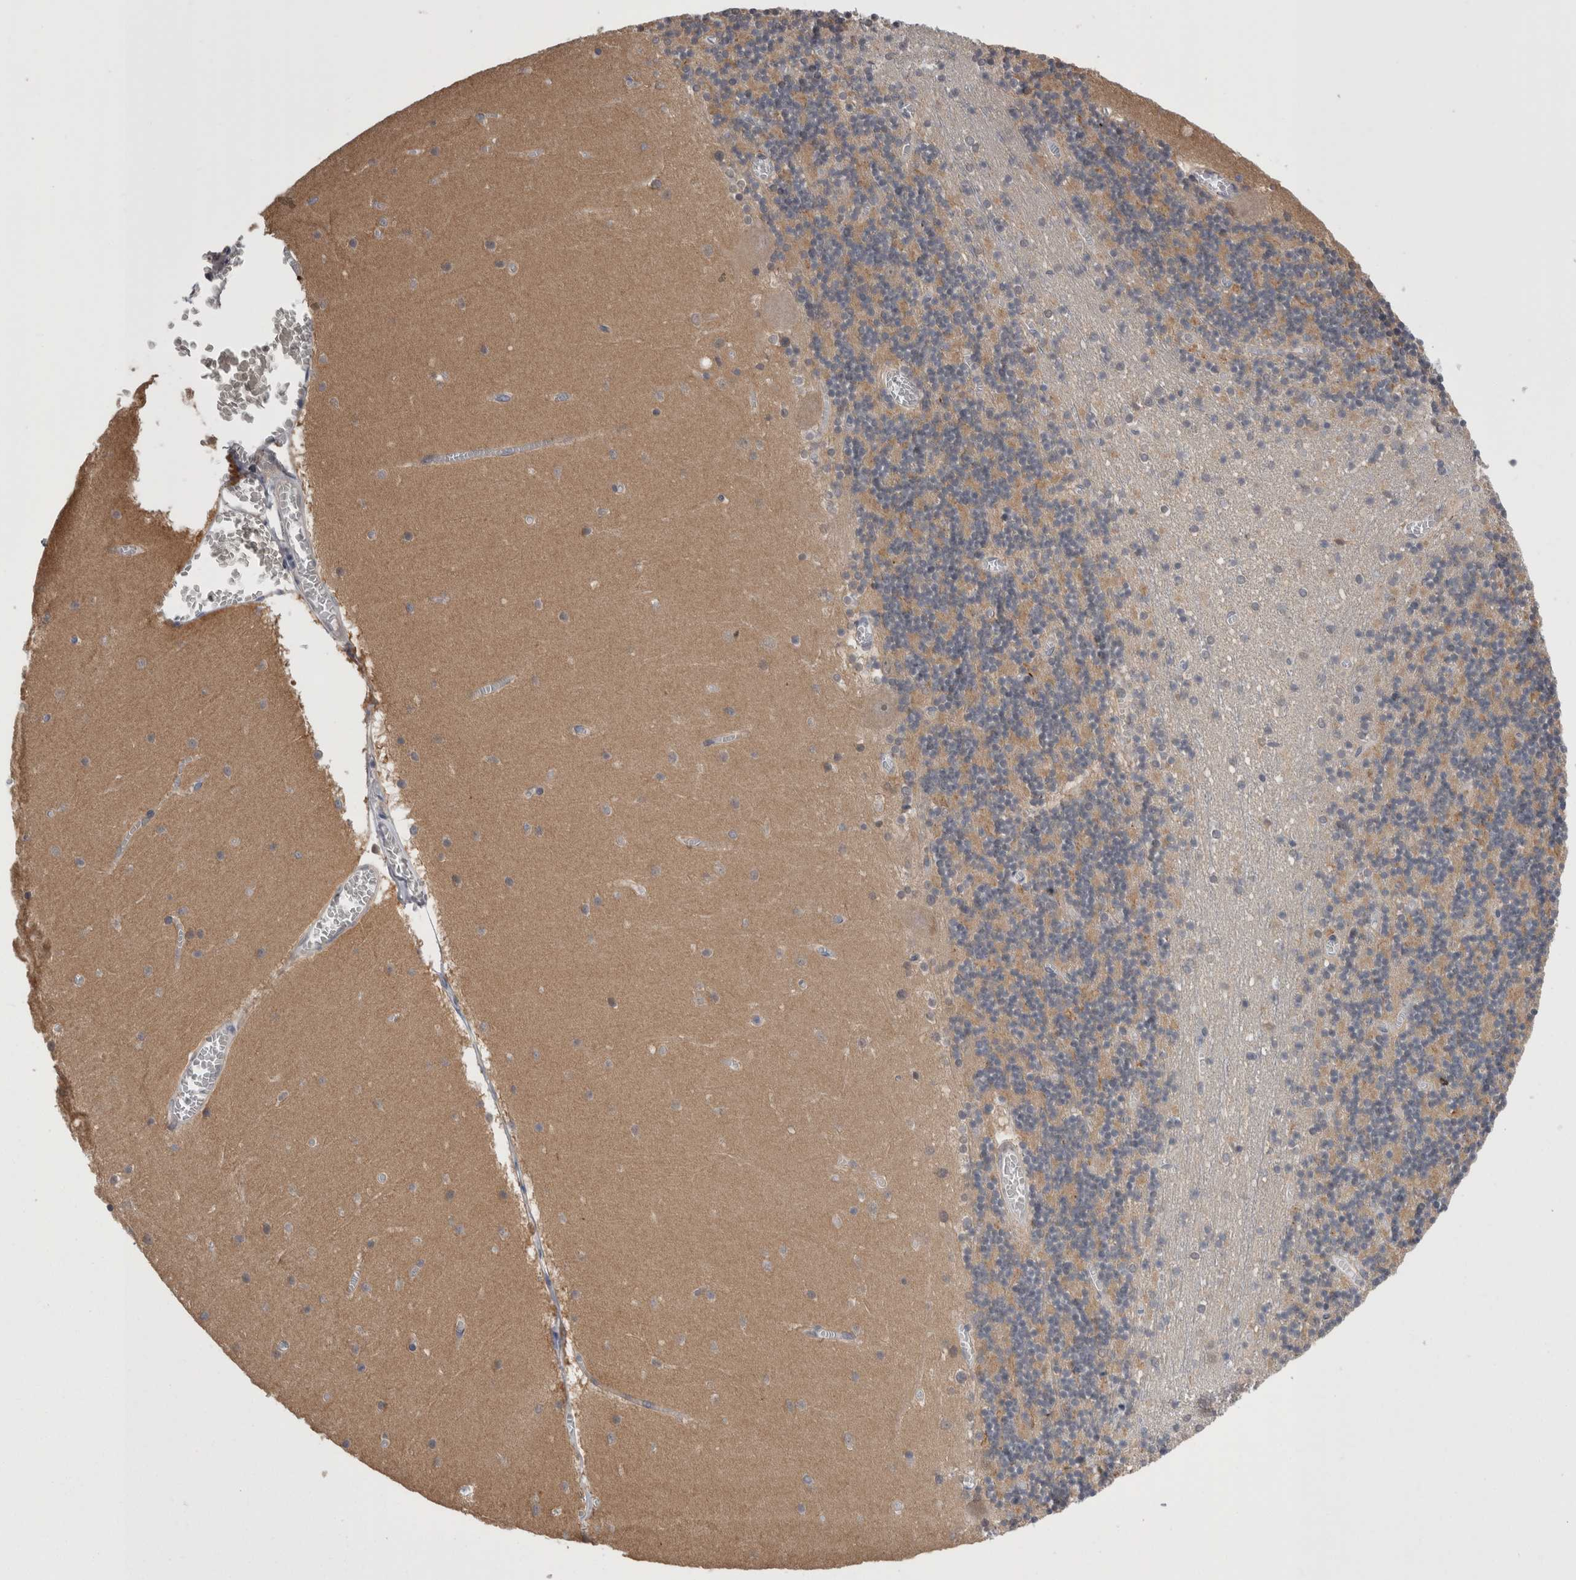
{"staining": {"intensity": "moderate", "quantity": ">75%", "location": "cytoplasmic/membranous"}, "tissue": "cerebellum", "cell_type": "Cells in granular layer", "image_type": "normal", "snomed": [{"axis": "morphology", "description": "Normal tissue, NOS"}, {"axis": "topography", "description": "Cerebellum"}], "caption": "Immunohistochemistry (IHC) staining of normal cerebellum, which exhibits medium levels of moderate cytoplasmic/membranous staining in approximately >75% of cells in granular layer indicating moderate cytoplasmic/membranous protein staining. The staining was performed using DAB (brown) for protein detection and nuclei were counterstained in hematoxylin (blue).", "gene": "DCTN6", "patient": {"sex": "female", "age": 28}}